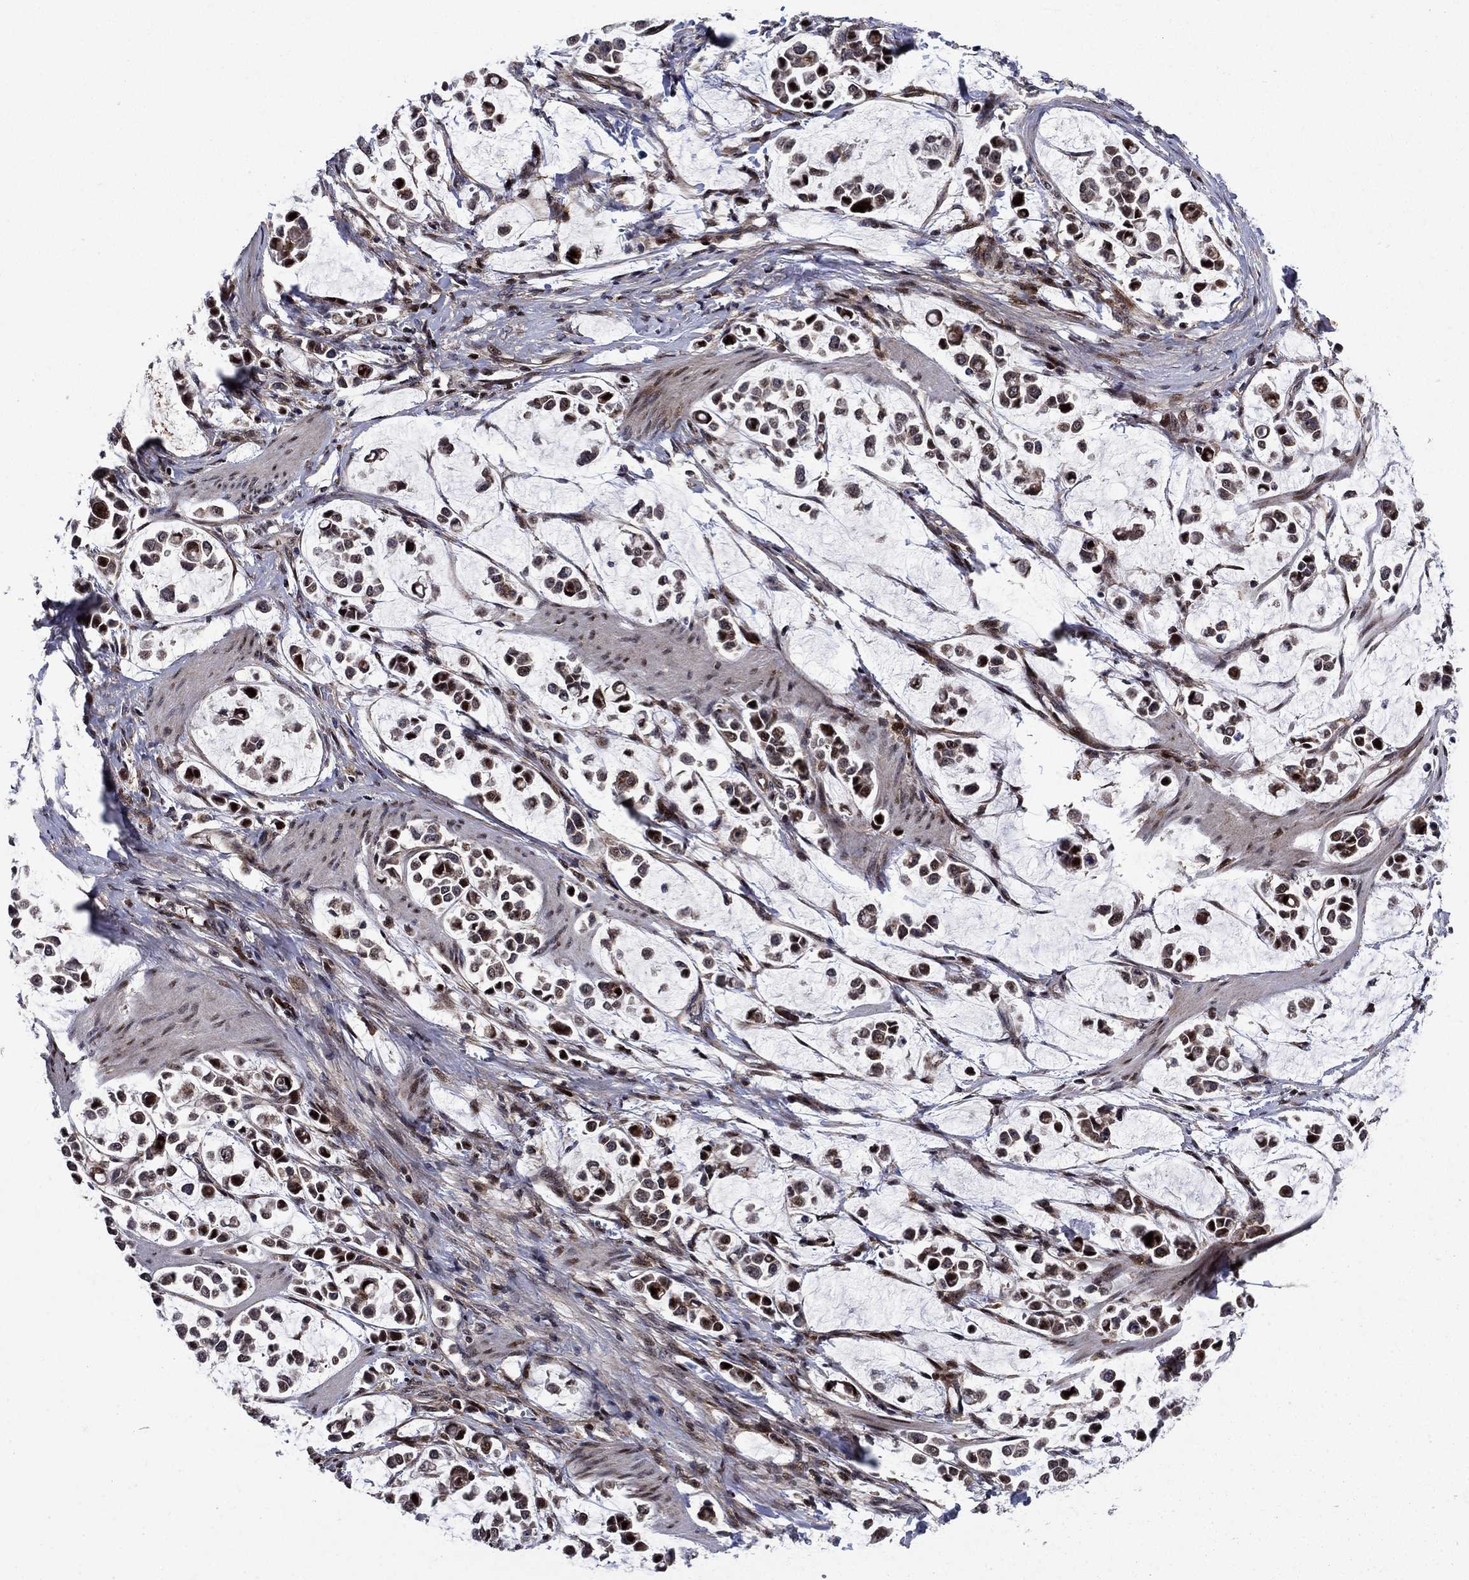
{"staining": {"intensity": "moderate", "quantity": "<25%", "location": "cytoplasmic/membranous"}, "tissue": "stomach cancer", "cell_type": "Tumor cells", "image_type": "cancer", "snomed": [{"axis": "morphology", "description": "Adenocarcinoma, NOS"}, {"axis": "topography", "description": "Stomach"}], "caption": "Adenocarcinoma (stomach) stained with immunohistochemistry (IHC) demonstrates moderate cytoplasmic/membranous expression in approximately <25% of tumor cells.", "gene": "AGTPBP1", "patient": {"sex": "male", "age": 82}}